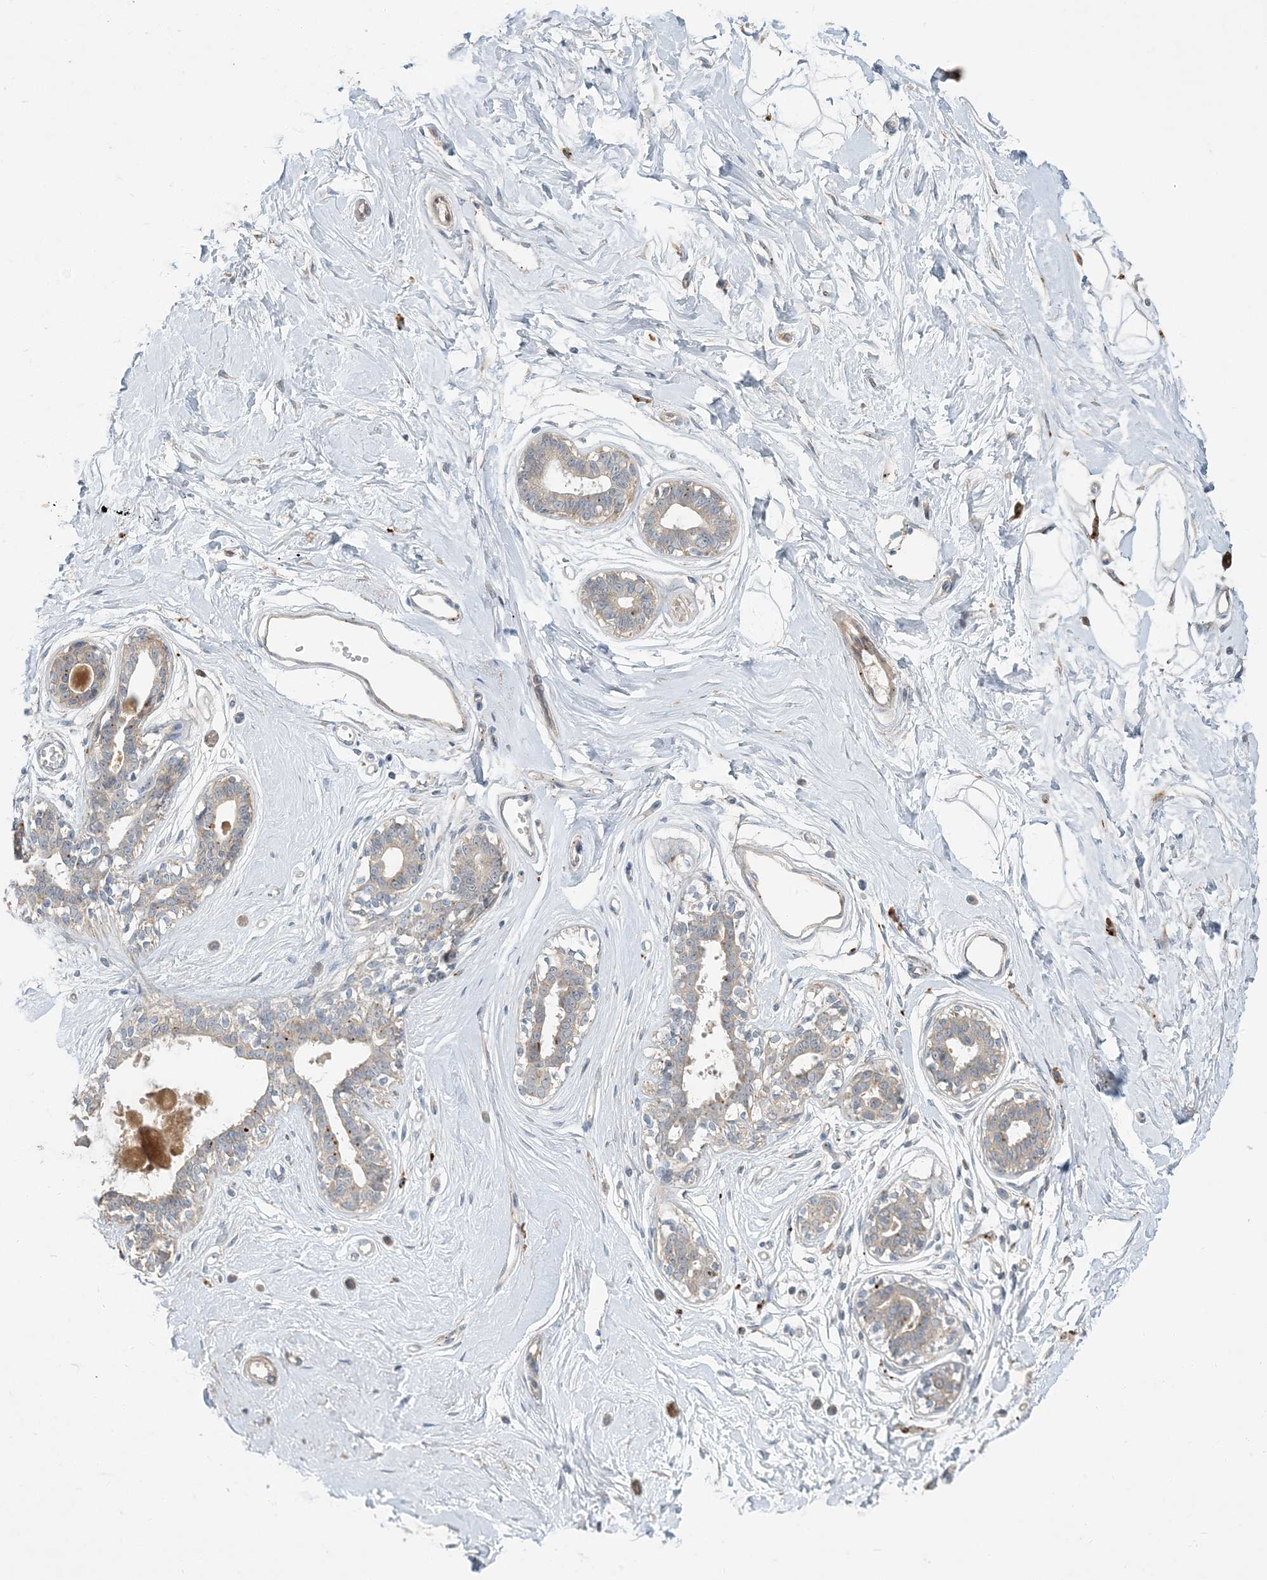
{"staining": {"intensity": "moderate", "quantity": "25%-75%", "location": "cytoplasmic/membranous"}, "tissue": "breast", "cell_type": "Adipocytes", "image_type": "normal", "snomed": [{"axis": "morphology", "description": "Normal tissue, NOS"}, {"axis": "topography", "description": "Breast"}], "caption": "High-power microscopy captured an IHC histopathology image of normal breast, revealing moderate cytoplasmic/membranous staining in approximately 25%-75% of adipocytes.", "gene": "LTN1", "patient": {"sex": "female", "age": 45}}